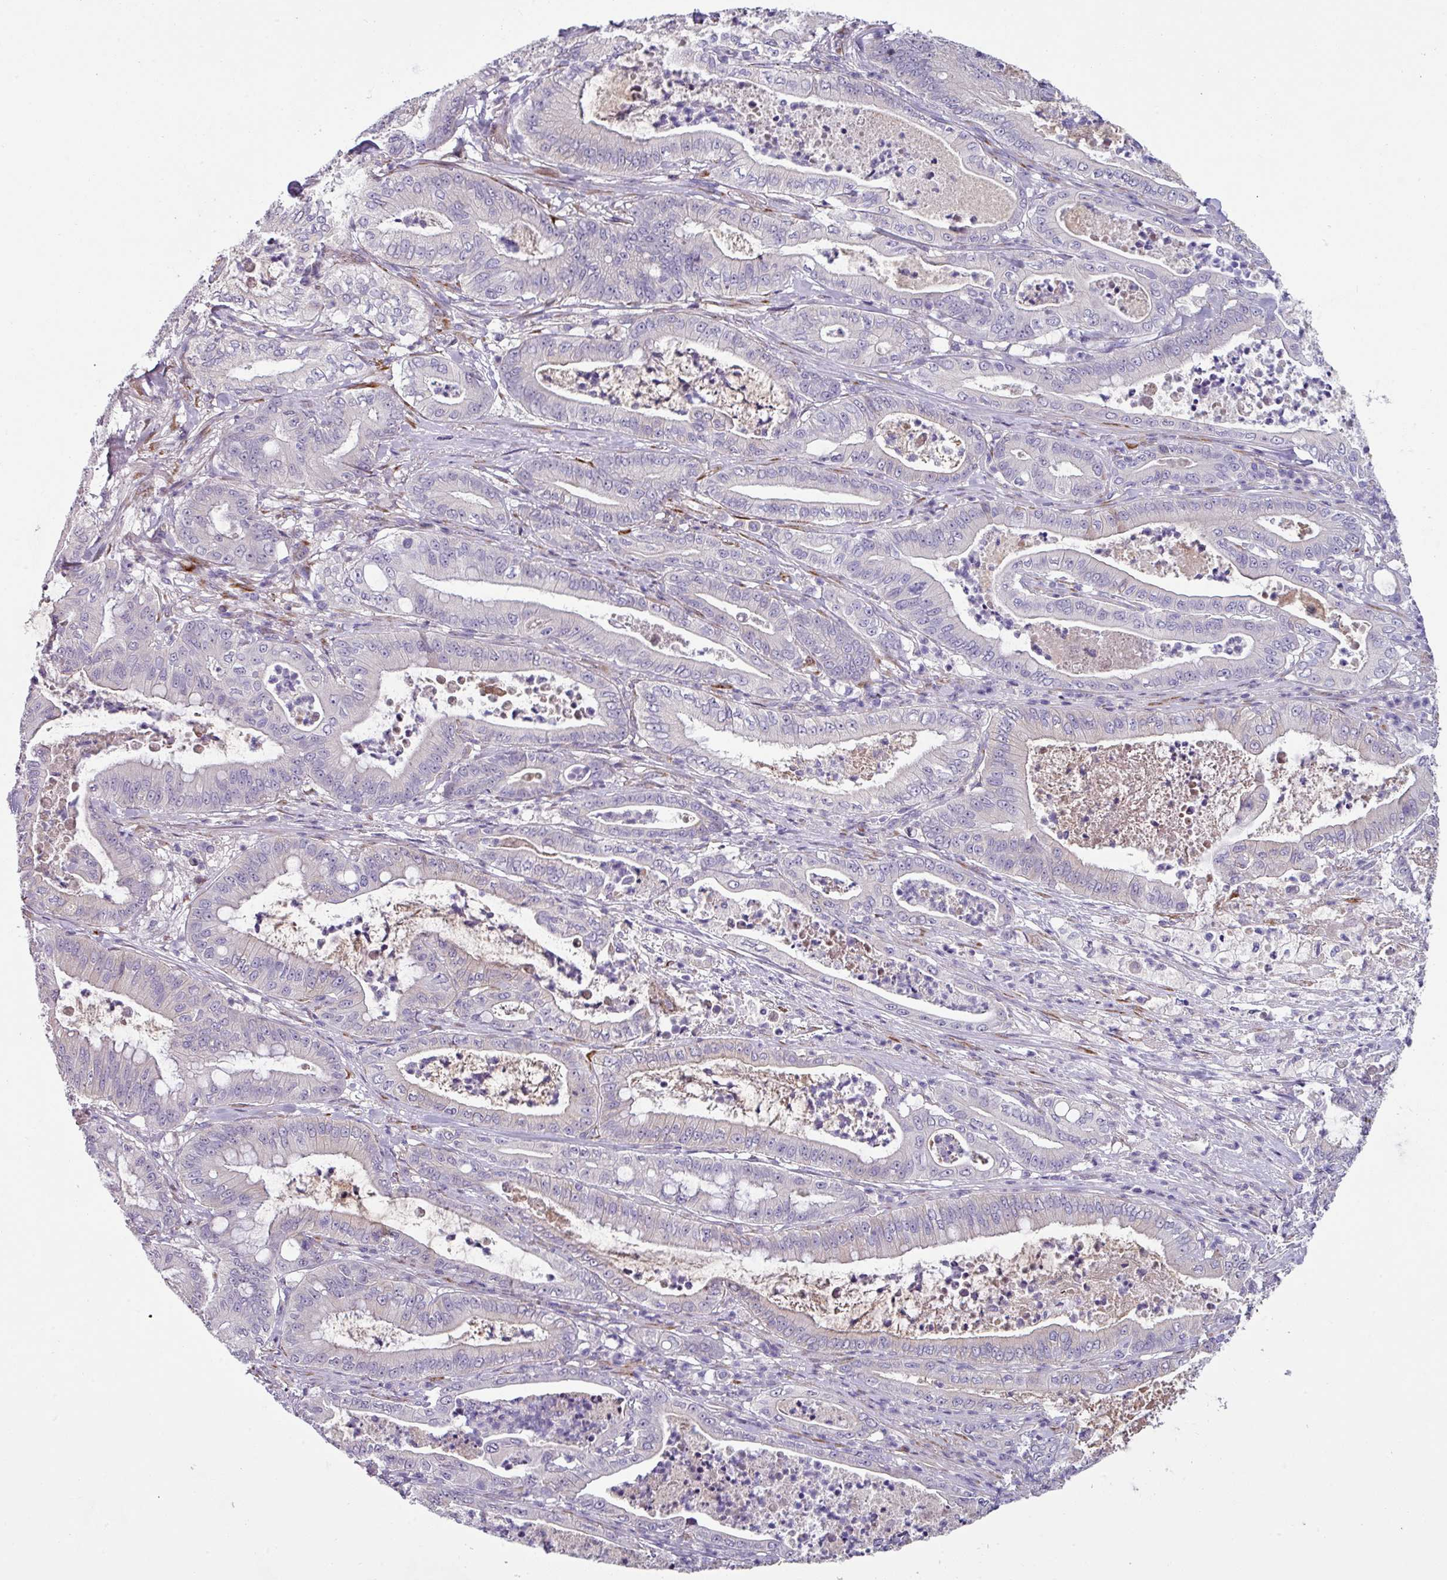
{"staining": {"intensity": "negative", "quantity": "none", "location": "none"}, "tissue": "pancreatic cancer", "cell_type": "Tumor cells", "image_type": "cancer", "snomed": [{"axis": "morphology", "description": "Adenocarcinoma, NOS"}, {"axis": "topography", "description": "Pancreas"}], "caption": "Pancreatic adenocarcinoma was stained to show a protein in brown. There is no significant positivity in tumor cells.", "gene": "KLHL3", "patient": {"sex": "male", "age": 71}}